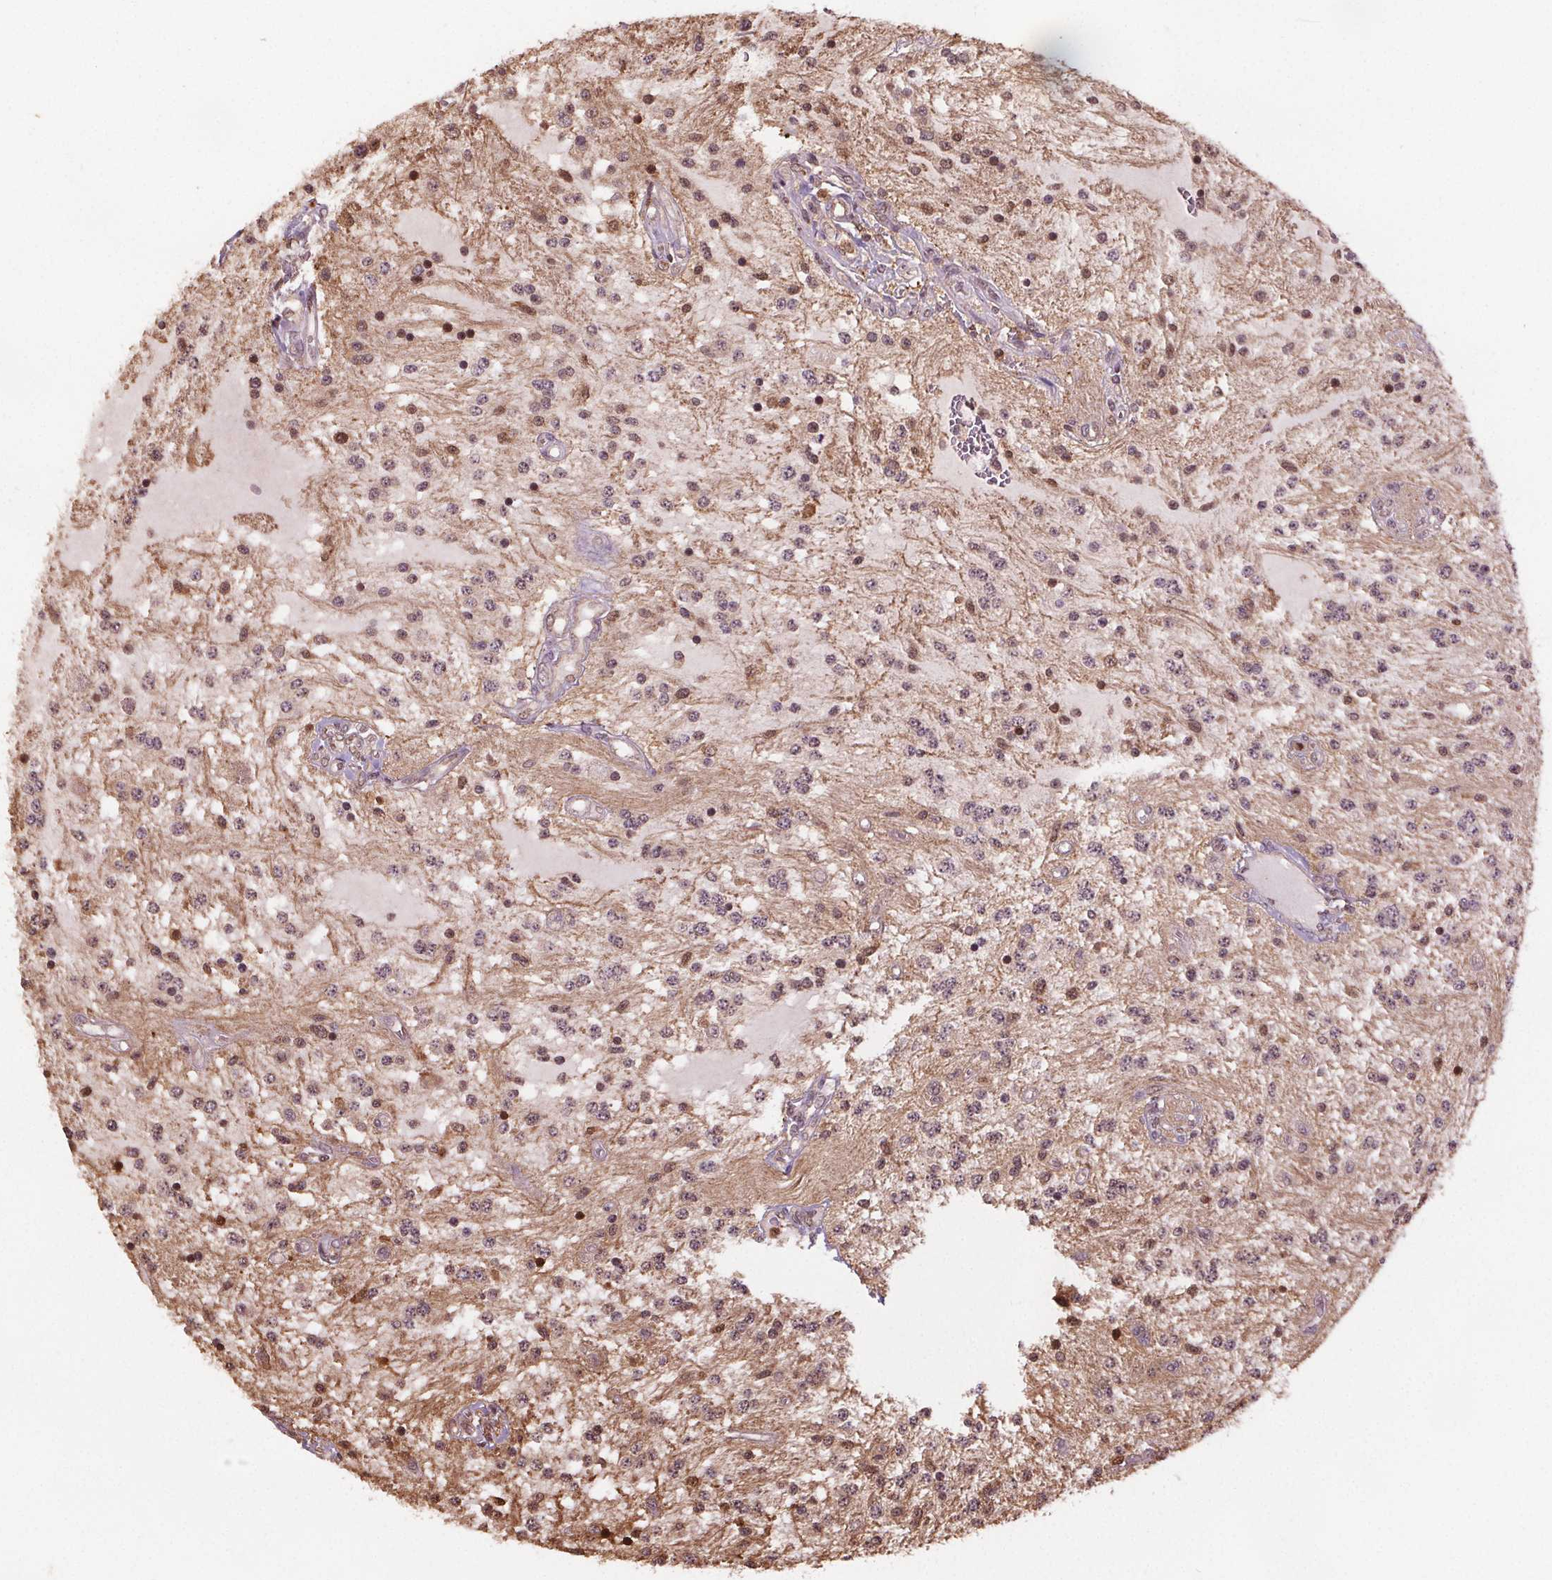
{"staining": {"intensity": "weak", "quantity": ">75%", "location": "cytoplasmic/membranous,nuclear"}, "tissue": "glioma", "cell_type": "Tumor cells", "image_type": "cancer", "snomed": [{"axis": "morphology", "description": "Glioma, malignant, Low grade"}, {"axis": "topography", "description": "Cerebellum"}], "caption": "Immunohistochemical staining of glioma demonstrates weak cytoplasmic/membranous and nuclear protein staining in approximately >75% of tumor cells. Using DAB (brown) and hematoxylin (blue) stains, captured at high magnification using brightfield microscopy.", "gene": "ENO1", "patient": {"sex": "female", "age": 14}}